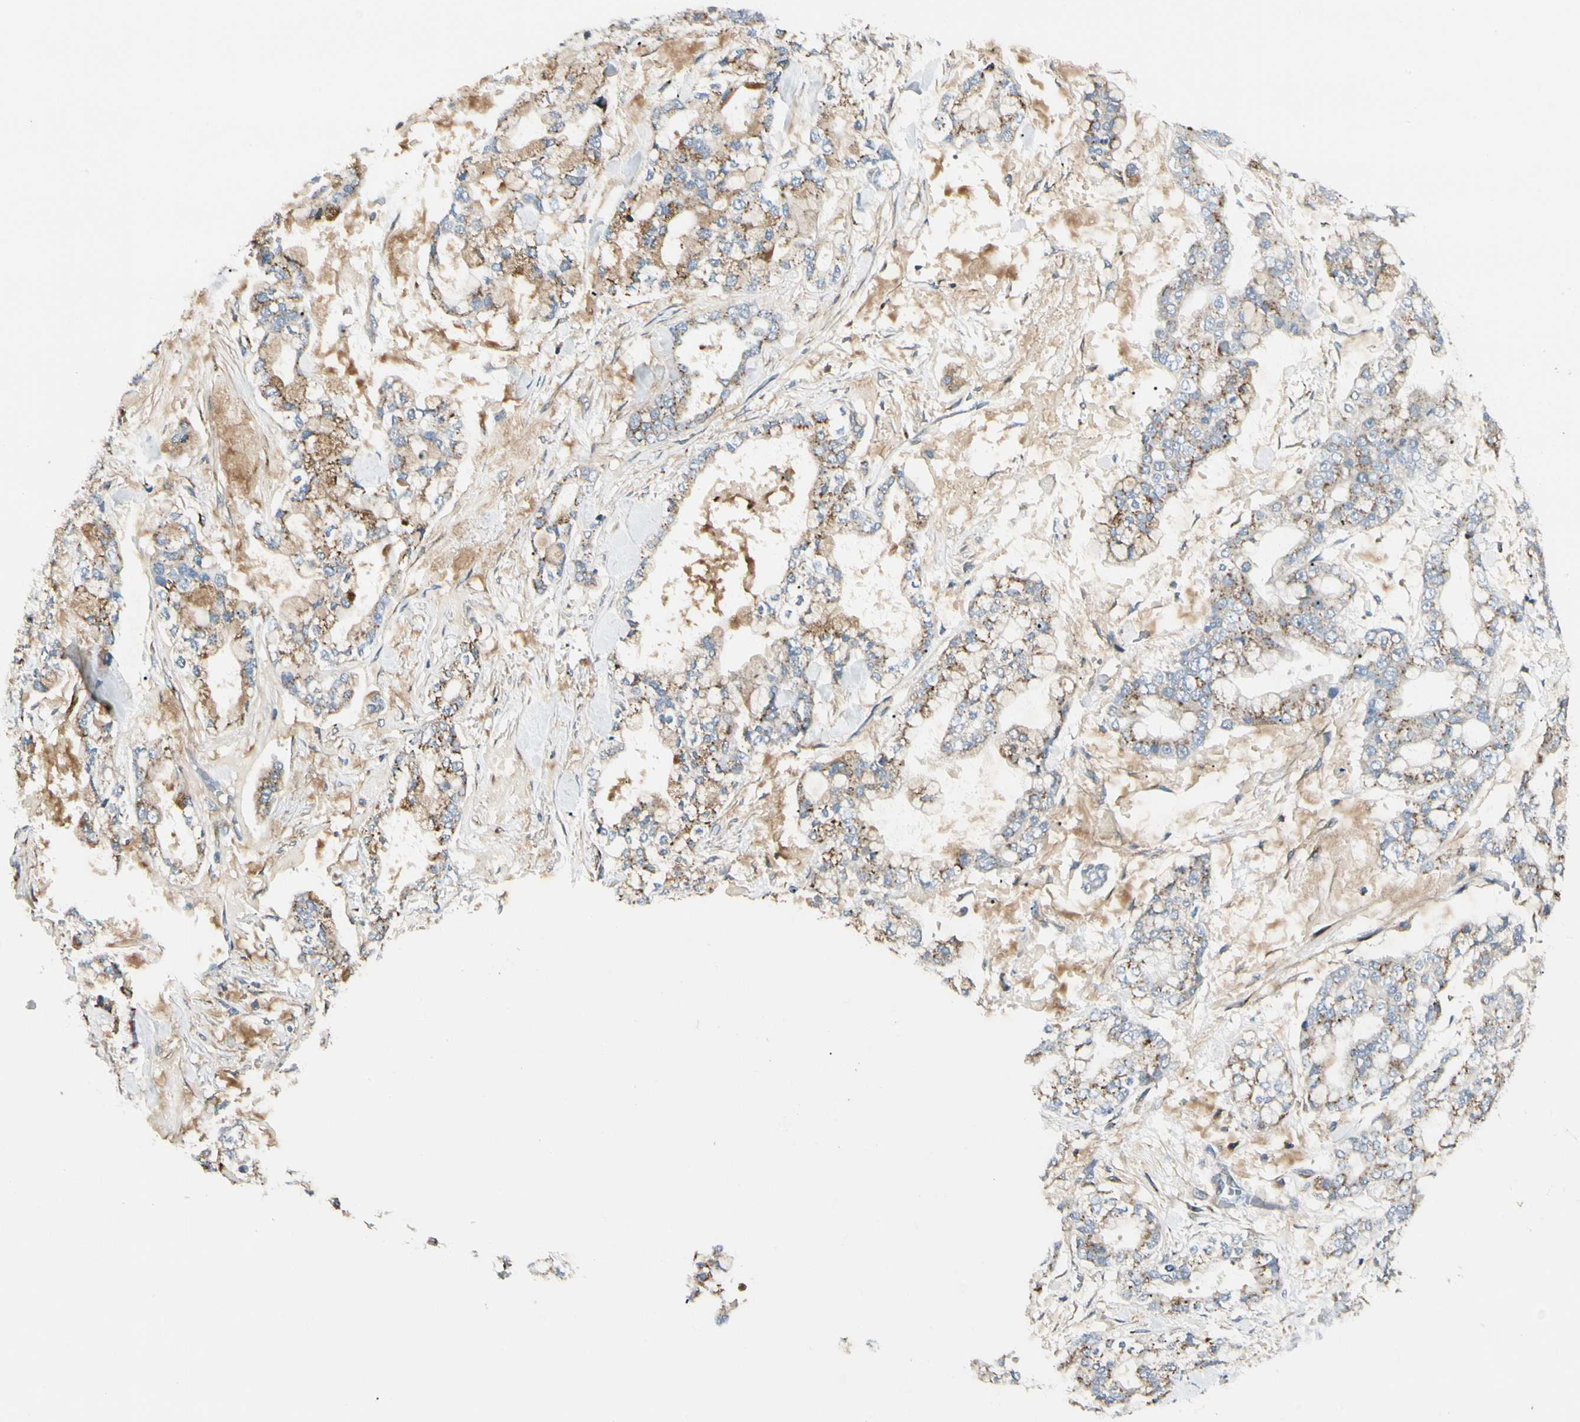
{"staining": {"intensity": "moderate", "quantity": "25%-75%", "location": "cytoplasmic/membranous"}, "tissue": "stomach cancer", "cell_type": "Tumor cells", "image_type": "cancer", "snomed": [{"axis": "morphology", "description": "Normal tissue, NOS"}, {"axis": "morphology", "description": "Adenocarcinoma, NOS"}, {"axis": "topography", "description": "Stomach, upper"}, {"axis": "topography", "description": "Stomach"}], "caption": "This histopathology image shows adenocarcinoma (stomach) stained with immunohistochemistry to label a protein in brown. The cytoplasmic/membranous of tumor cells show moderate positivity for the protein. Nuclei are counter-stained blue.", "gene": "ABCA3", "patient": {"sex": "male", "age": 76}}